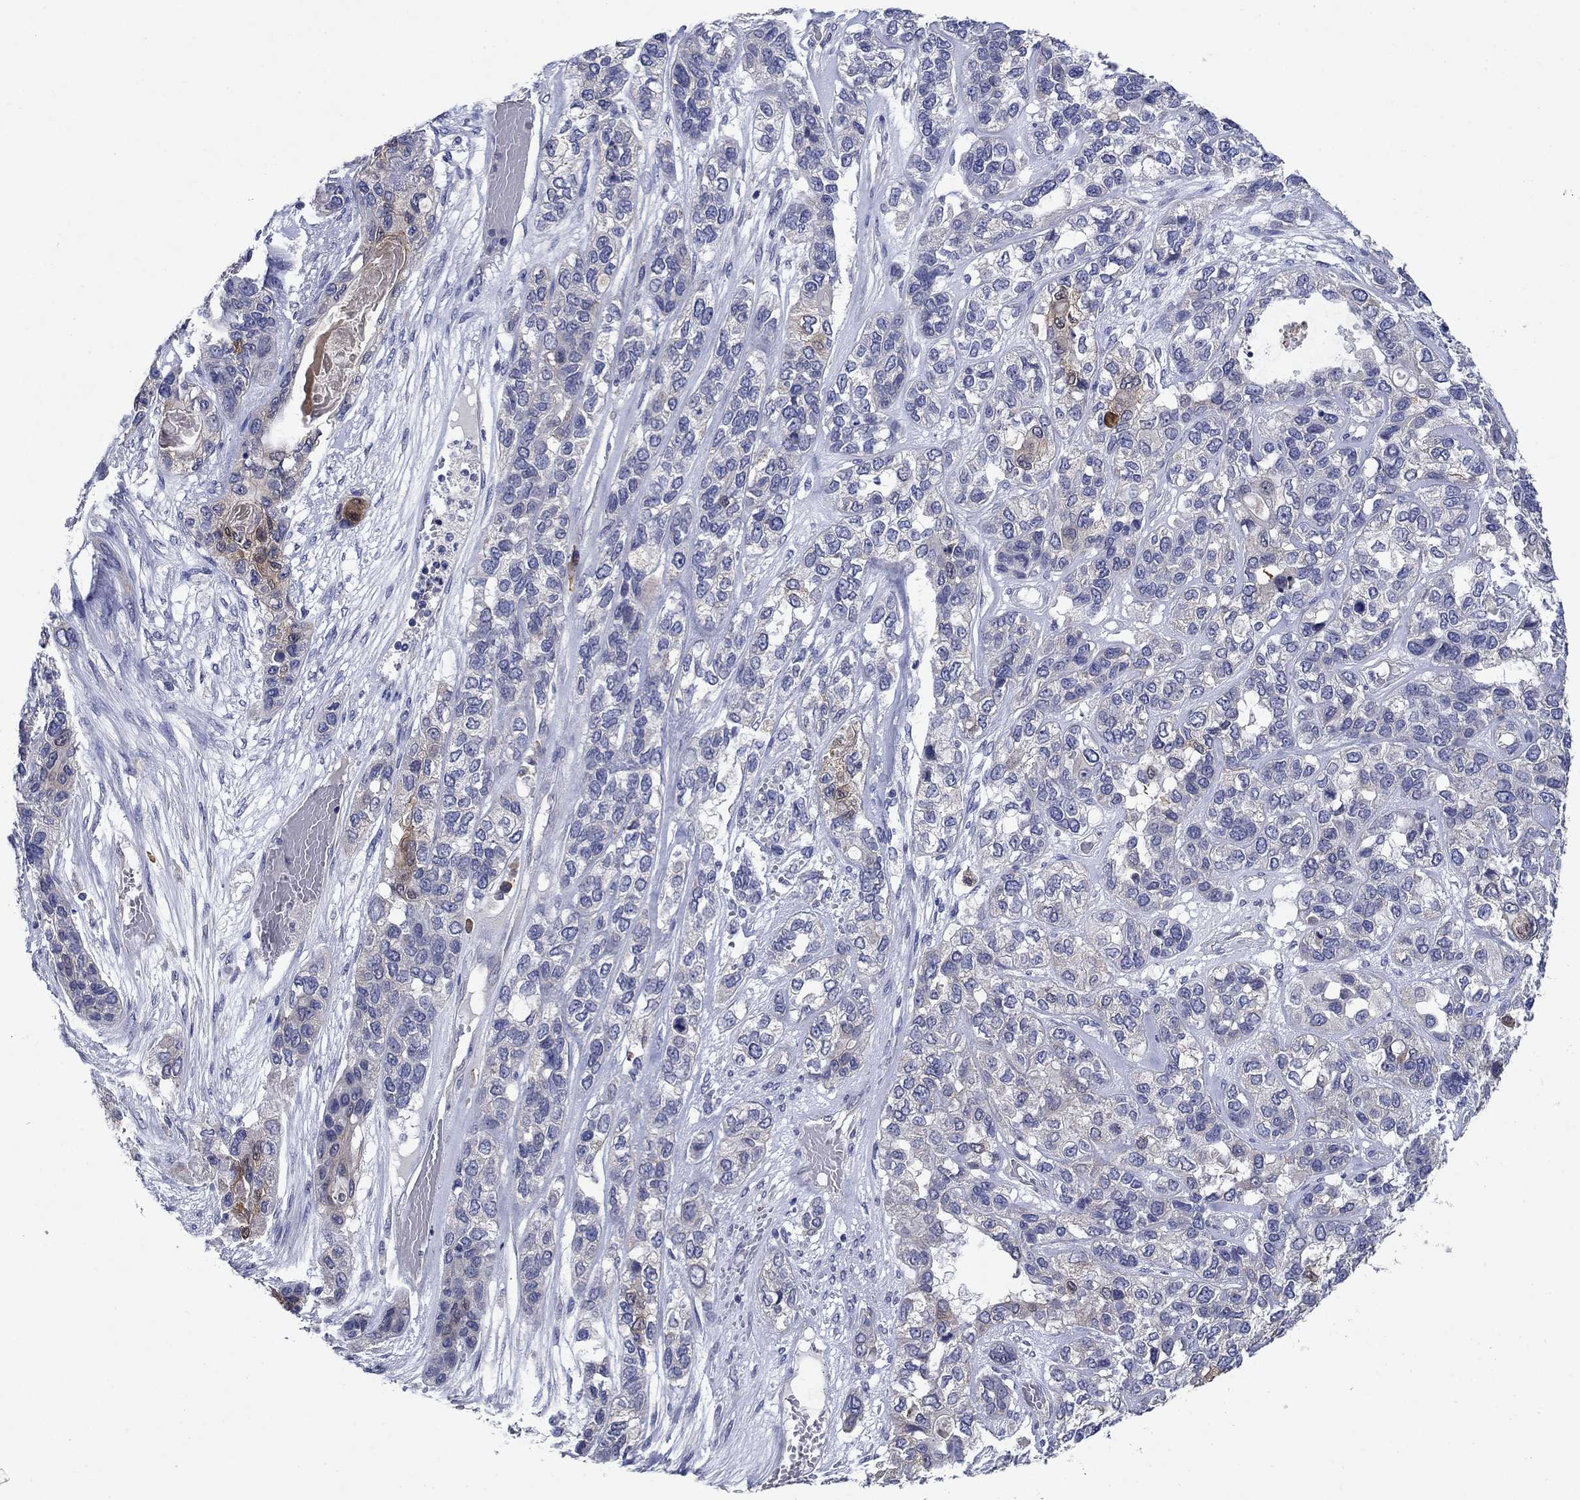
{"staining": {"intensity": "moderate", "quantity": "<25%", "location": "cytoplasmic/membranous"}, "tissue": "lung cancer", "cell_type": "Tumor cells", "image_type": "cancer", "snomed": [{"axis": "morphology", "description": "Squamous cell carcinoma, NOS"}, {"axis": "topography", "description": "Lung"}], "caption": "Lung cancer (squamous cell carcinoma) stained for a protein (brown) demonstrates moderate cytoplasmic/membranous positive staining in approximately <25% of tumor cells.", "gene": "SULT2B1", "patient": {"sex": "female", "age": 70}}